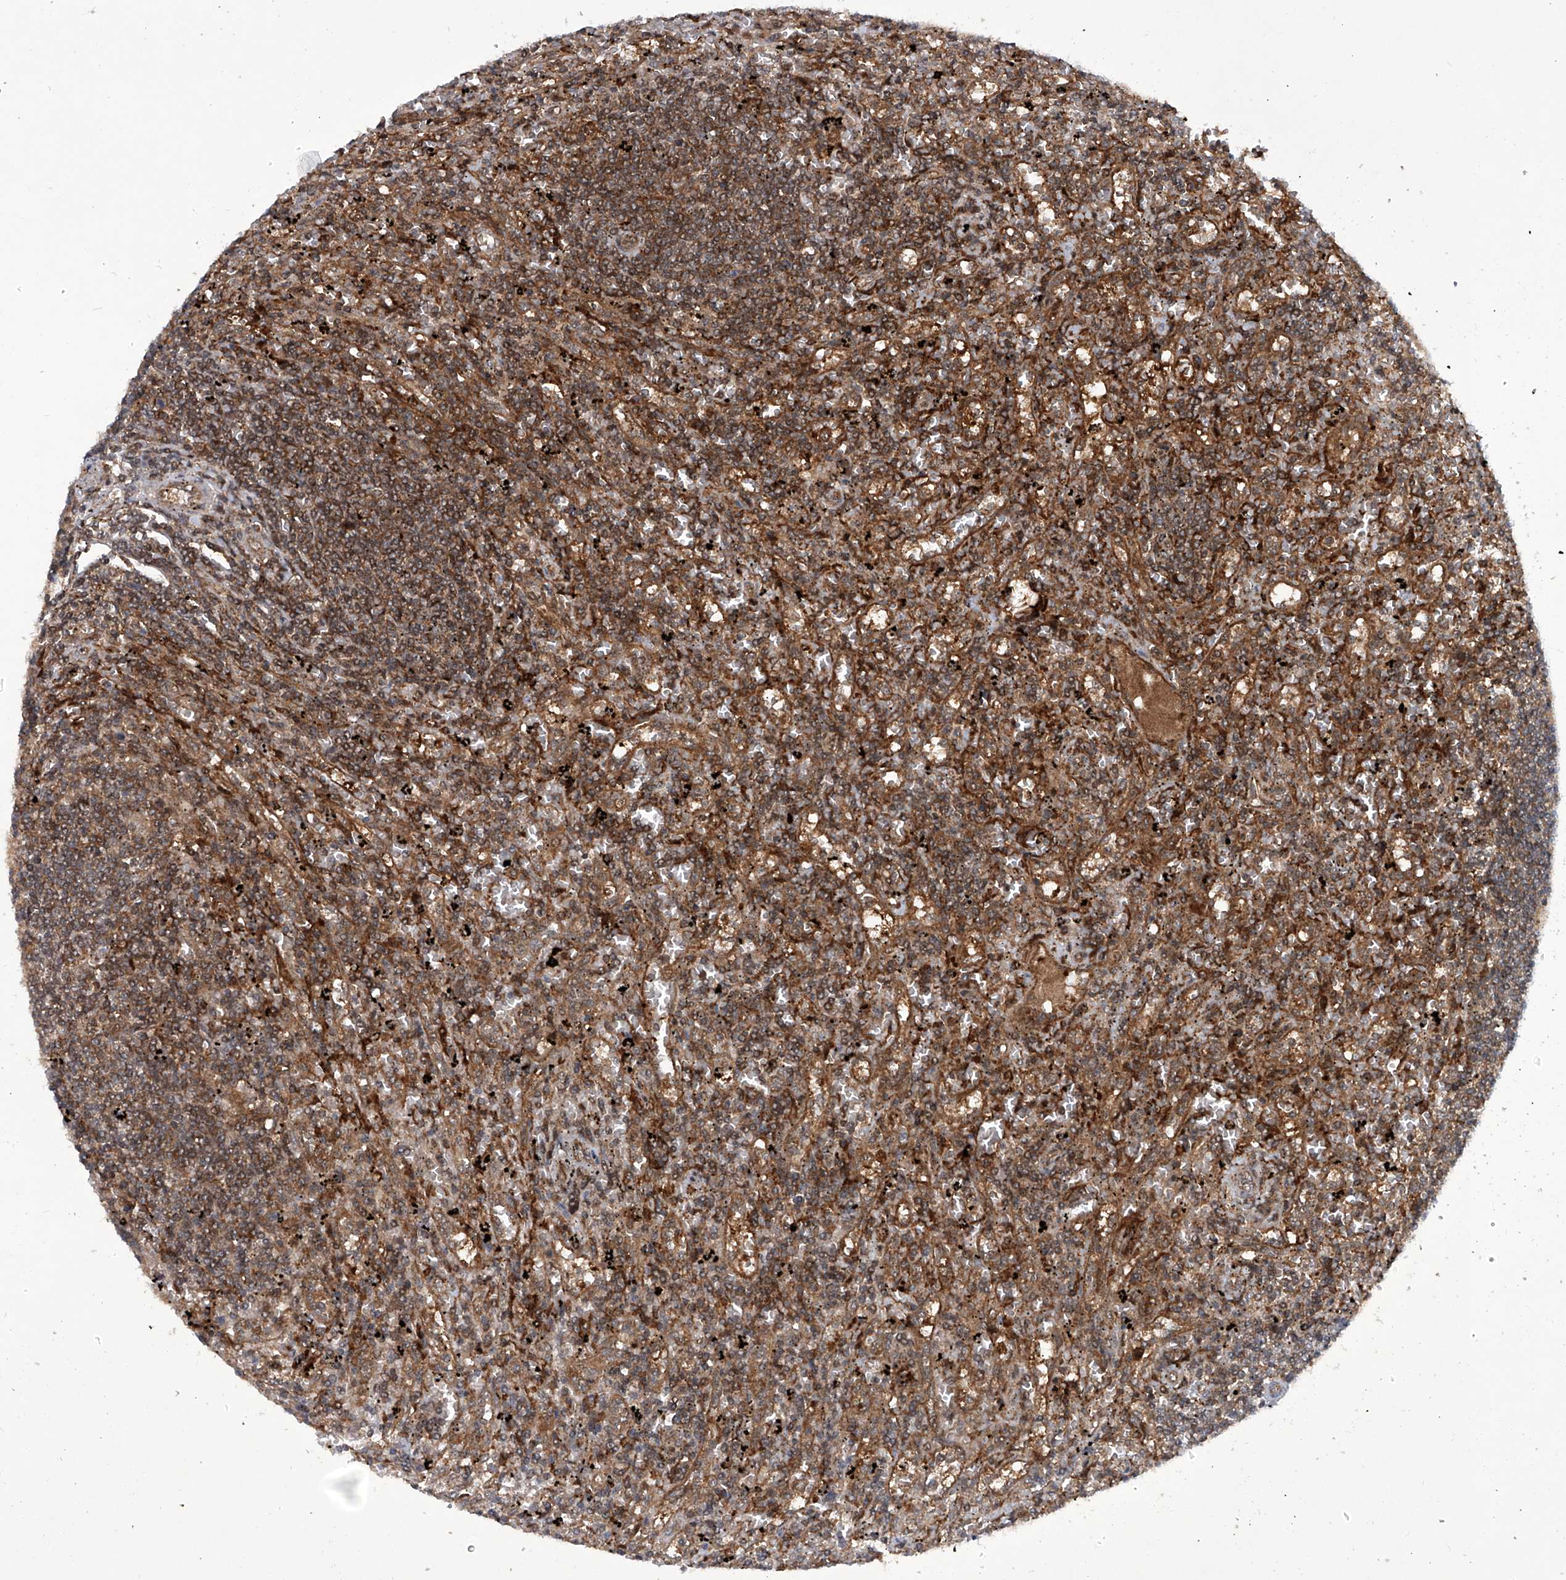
{"staining": {"intensity": "moderate", "quantity": ">75%", "location": "cytoplasmic/membranous"}, "tissue": "lymphoma", "cell_type": "Tumor cells", "image_type": "cancer", "snomed": [{"axis": "morphology", "description": "Malignant lymphoma, non-Hodgkin's type, Low grade"}, {"axis": "topography", "description": "Spleen"}], "caption": "Brown immunohistochemical staining in low-grade malignant lymphoma, non-Hodgkin's type displays moderate cytoplasmic/membranous positivity in approximately >75% of tumor cells.", "gene": "CISH", "patient": {"sex": "male", "age": 76}}